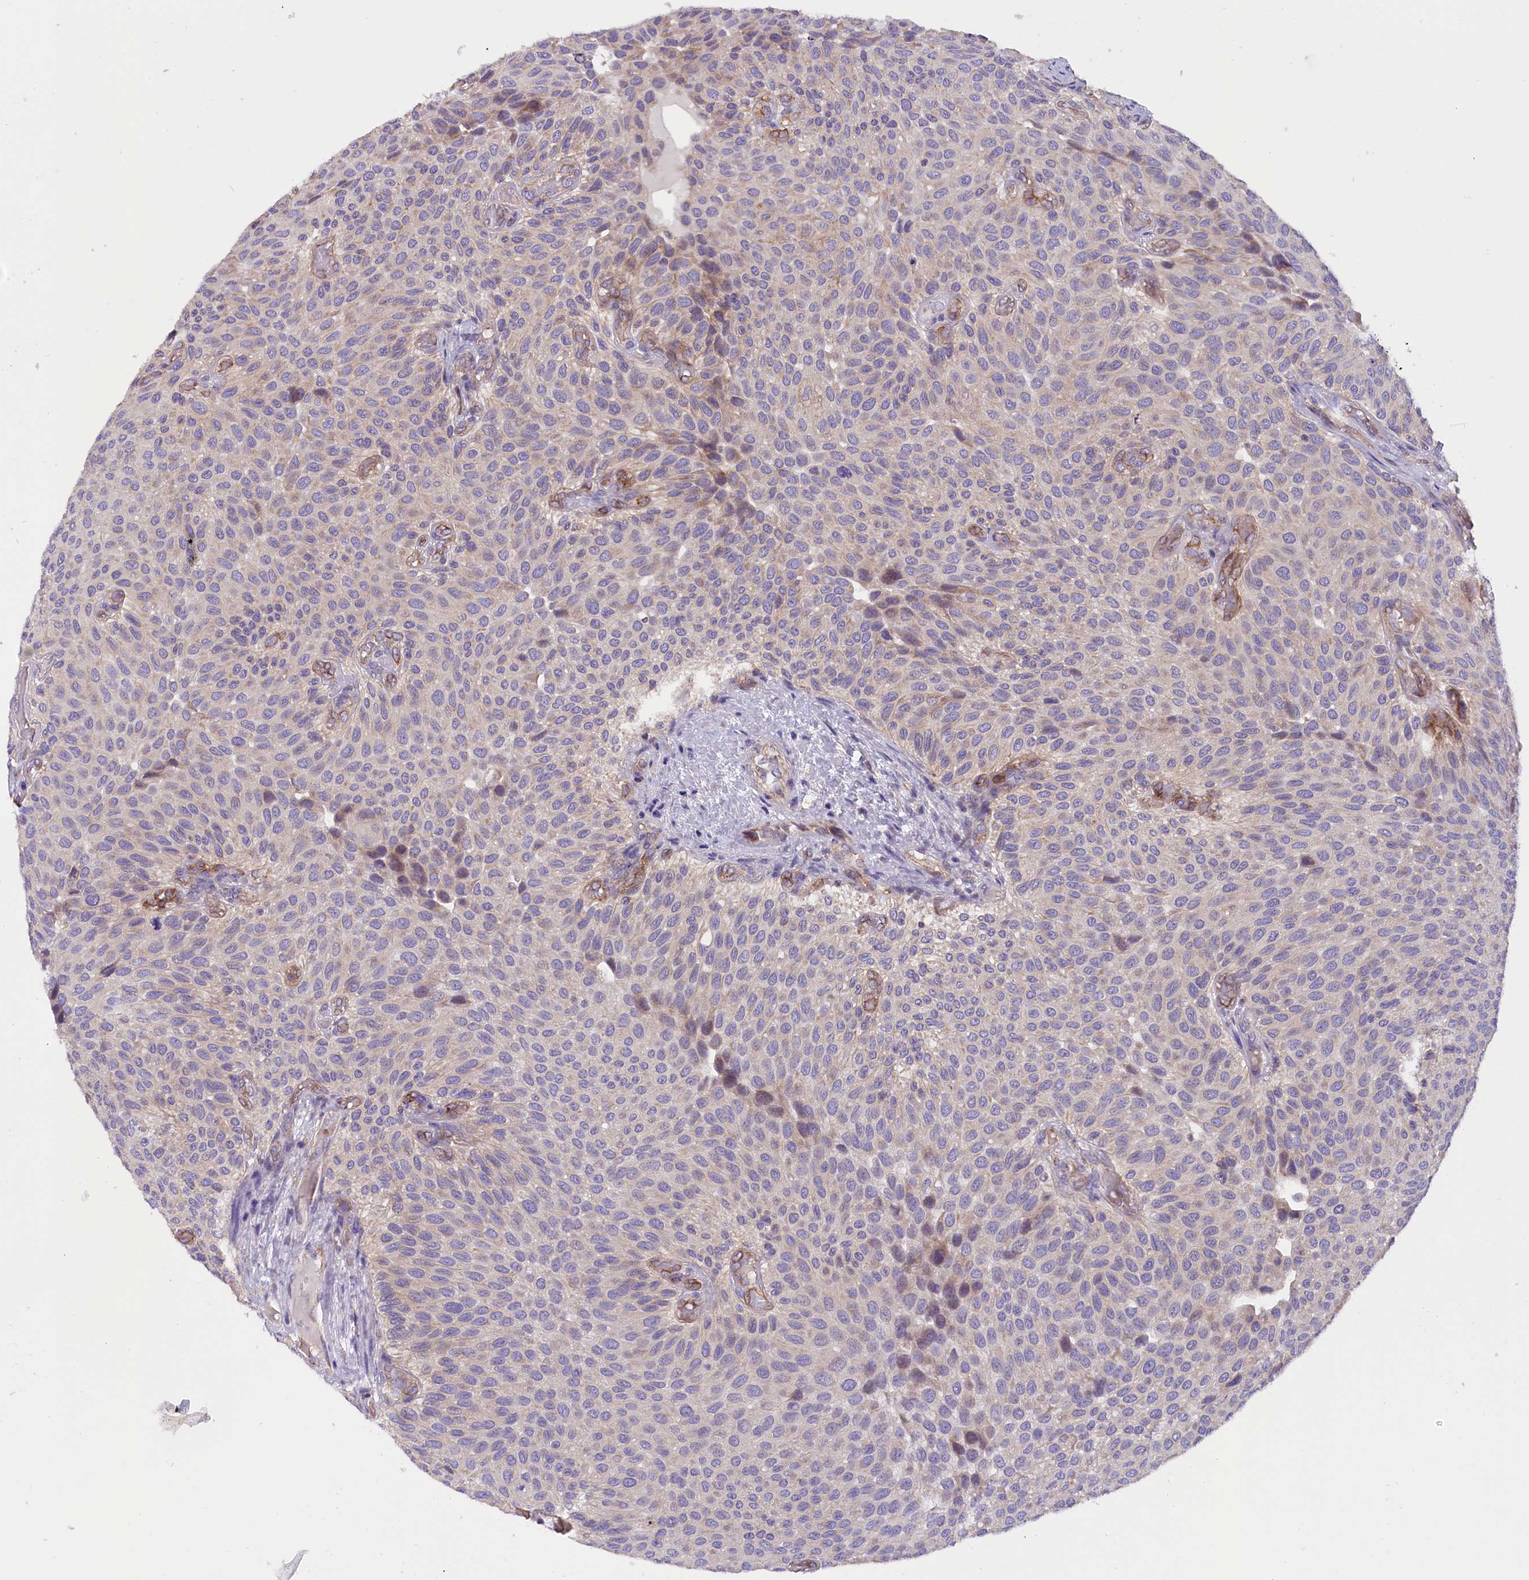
{"staining": {"intensity": "weak", "quantity": "25%-75%", "location": "cytoplasmic/membranous"}, "tissue": "urothelial cancer", "cell_type": "Tumor cells", "image_type": "cancer", "snomed": [{"axis": "morphology", "description": "Urothelial carcinoma, Low grade"}, {"axis": "topography", "description": "Urinary bladder"}], "caption": "The histopathology image shows immunohistochemical staining of urothelial cancer. There is weak cytoplasmic/membranous expression is present in approximately 25%-75% of tumor cells.", "gene": "DNAJB9", "patient": {"sex": "male", "age": 89}}